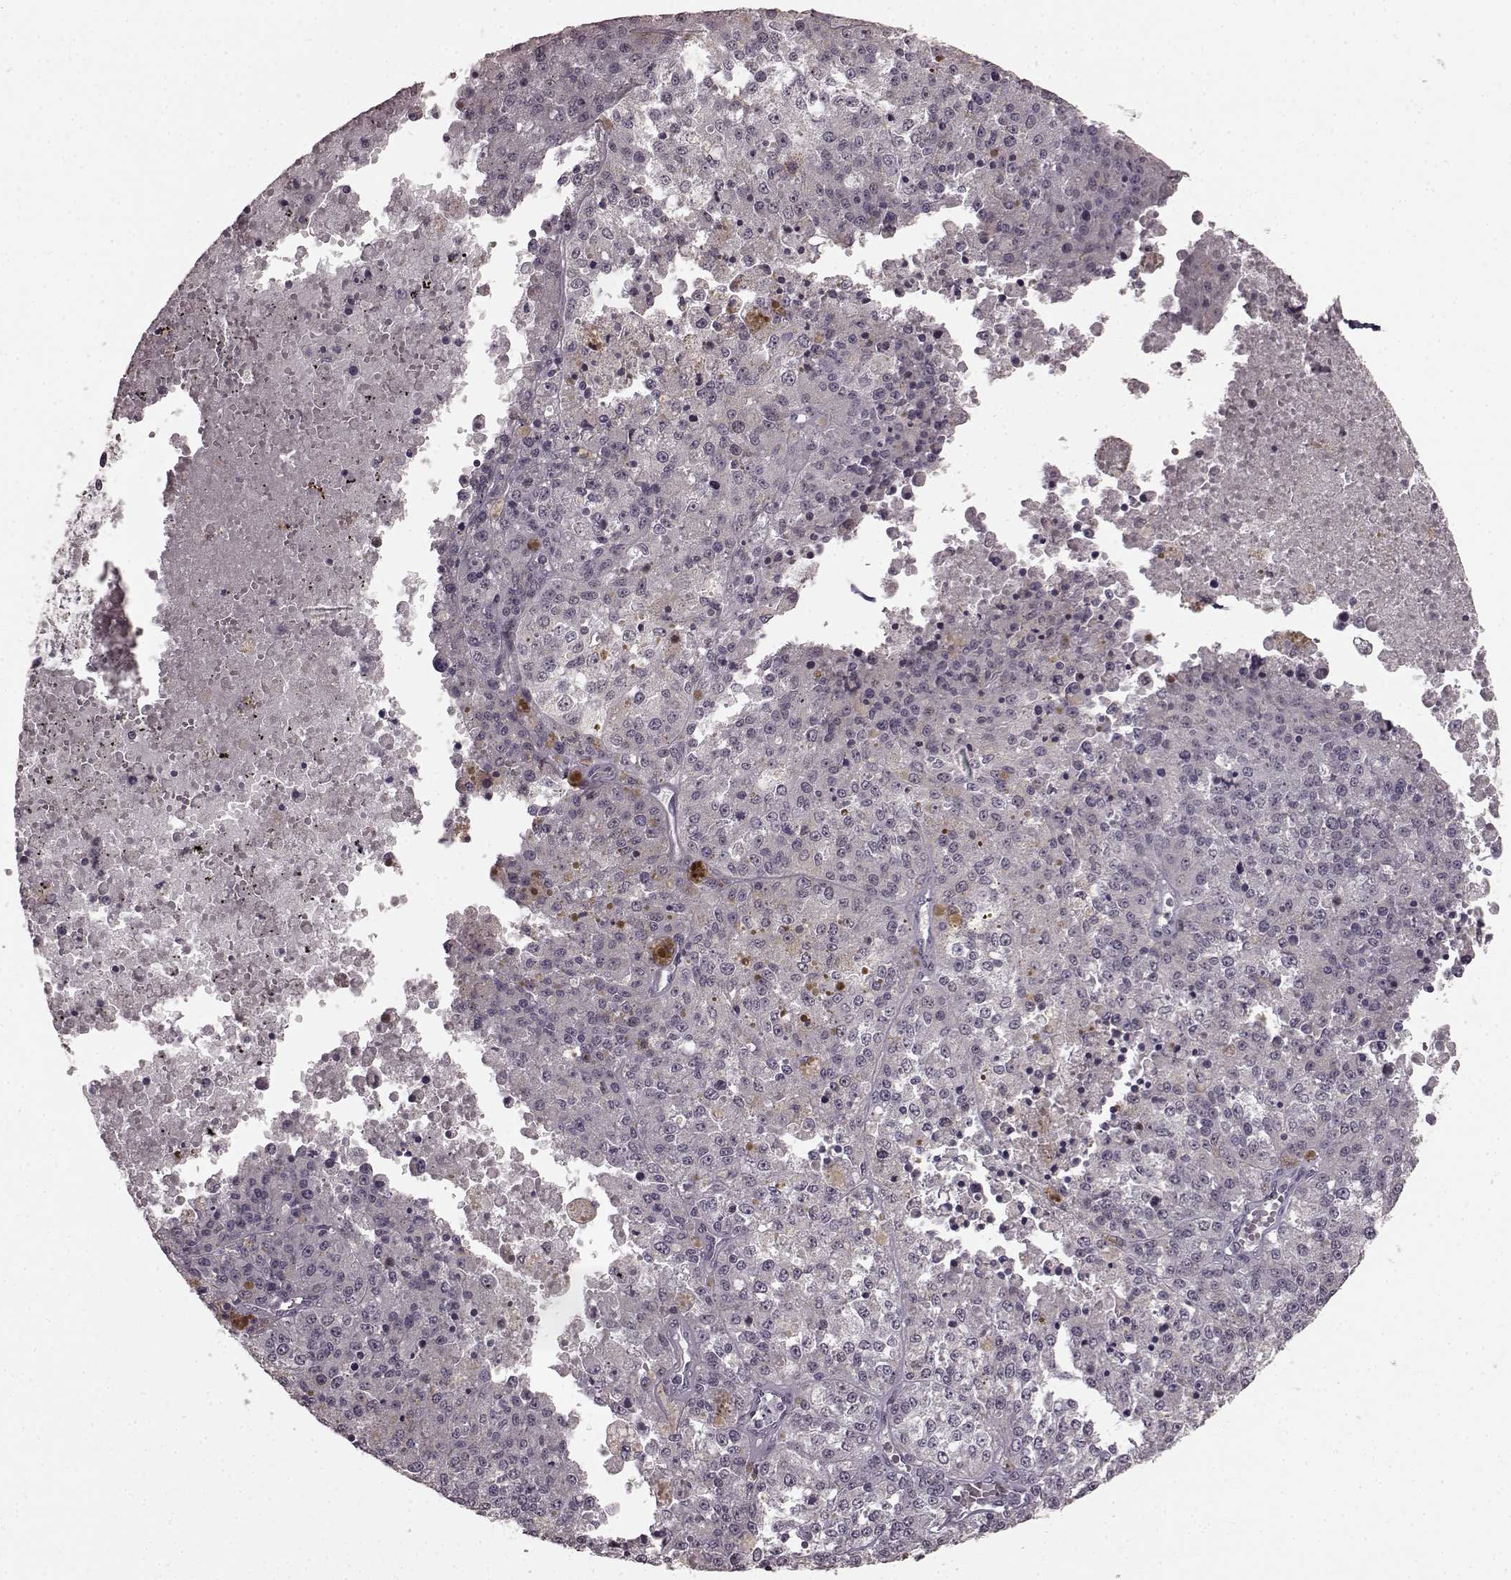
{"staining": {"intensity": "negative", "quantity": "none", "location": "none"}, "tissue": "melanoma", "cell_type": "Tumor cells", "image_type": "cancer", "snomed": [{"axis": "morphology", "description": "Malignant melanoma, Metastatic site"}, {"axis": "topography", "description": "Lymph node"}], "caption": "Immunohistochemistry (IHC) of human melanoma shows no staining in tumor cells.", "gene": "PLCB4", "patient": {"sex": "female", "age": 64}}